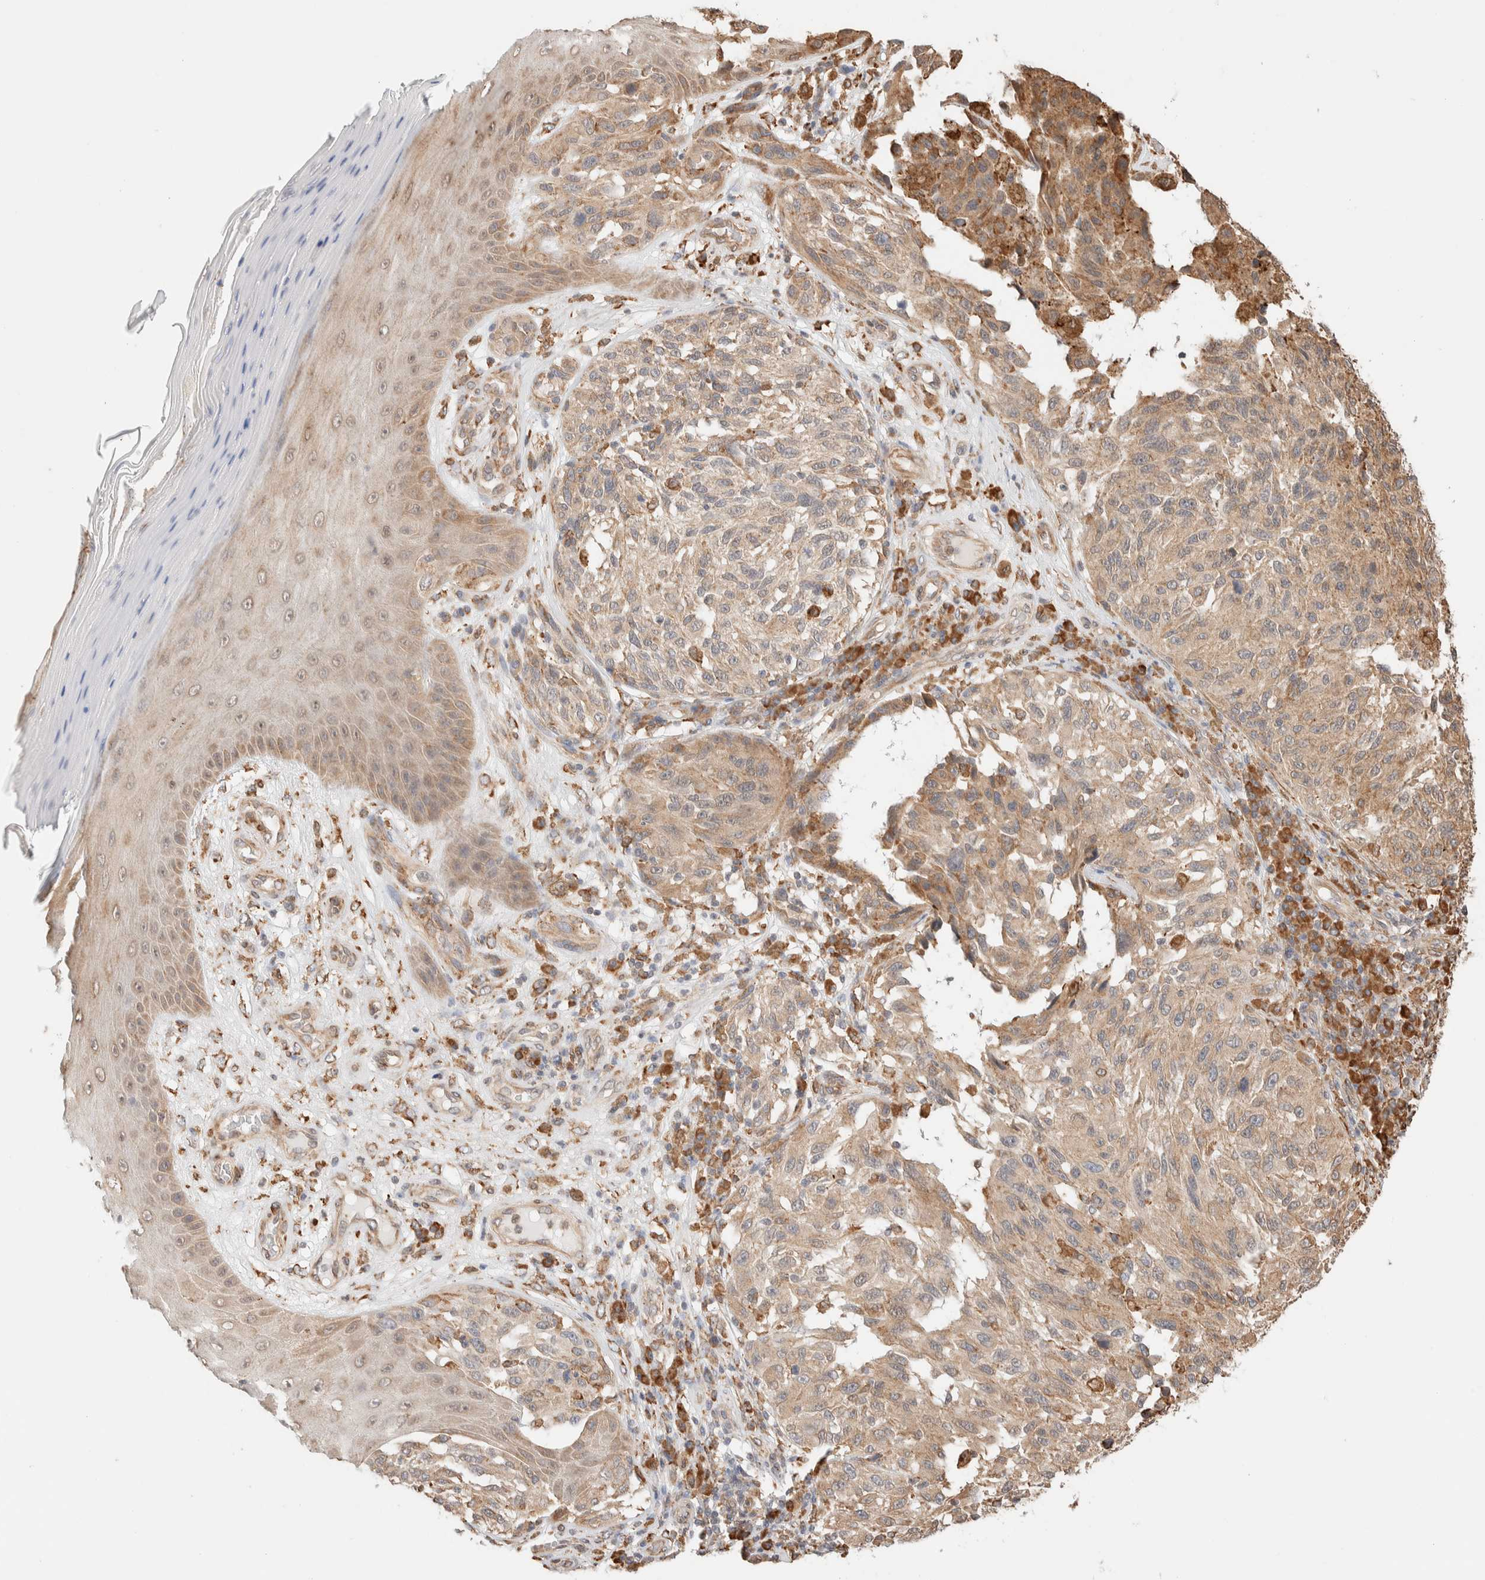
{"staining": {"intensity": "weak", "quantity": ">75%", "location": "cytoplasmic/membranous"}, "tissue": "melanoma", "cell_type": "Tumor cells", "image_type": "cancer", "snomed": [{"axis": "morphology", "description": "Malignant melanoma, NOS"}, {"axis": "topography", "description": "Skin"}], "caption": "IHC of malignant melanoma exhibits low levels of weak cytoplasmic/membranous positivity in approximately >75% of tumor cells.", "gene": "INTS1", "patient": {"sex": "female", "age": 73}}